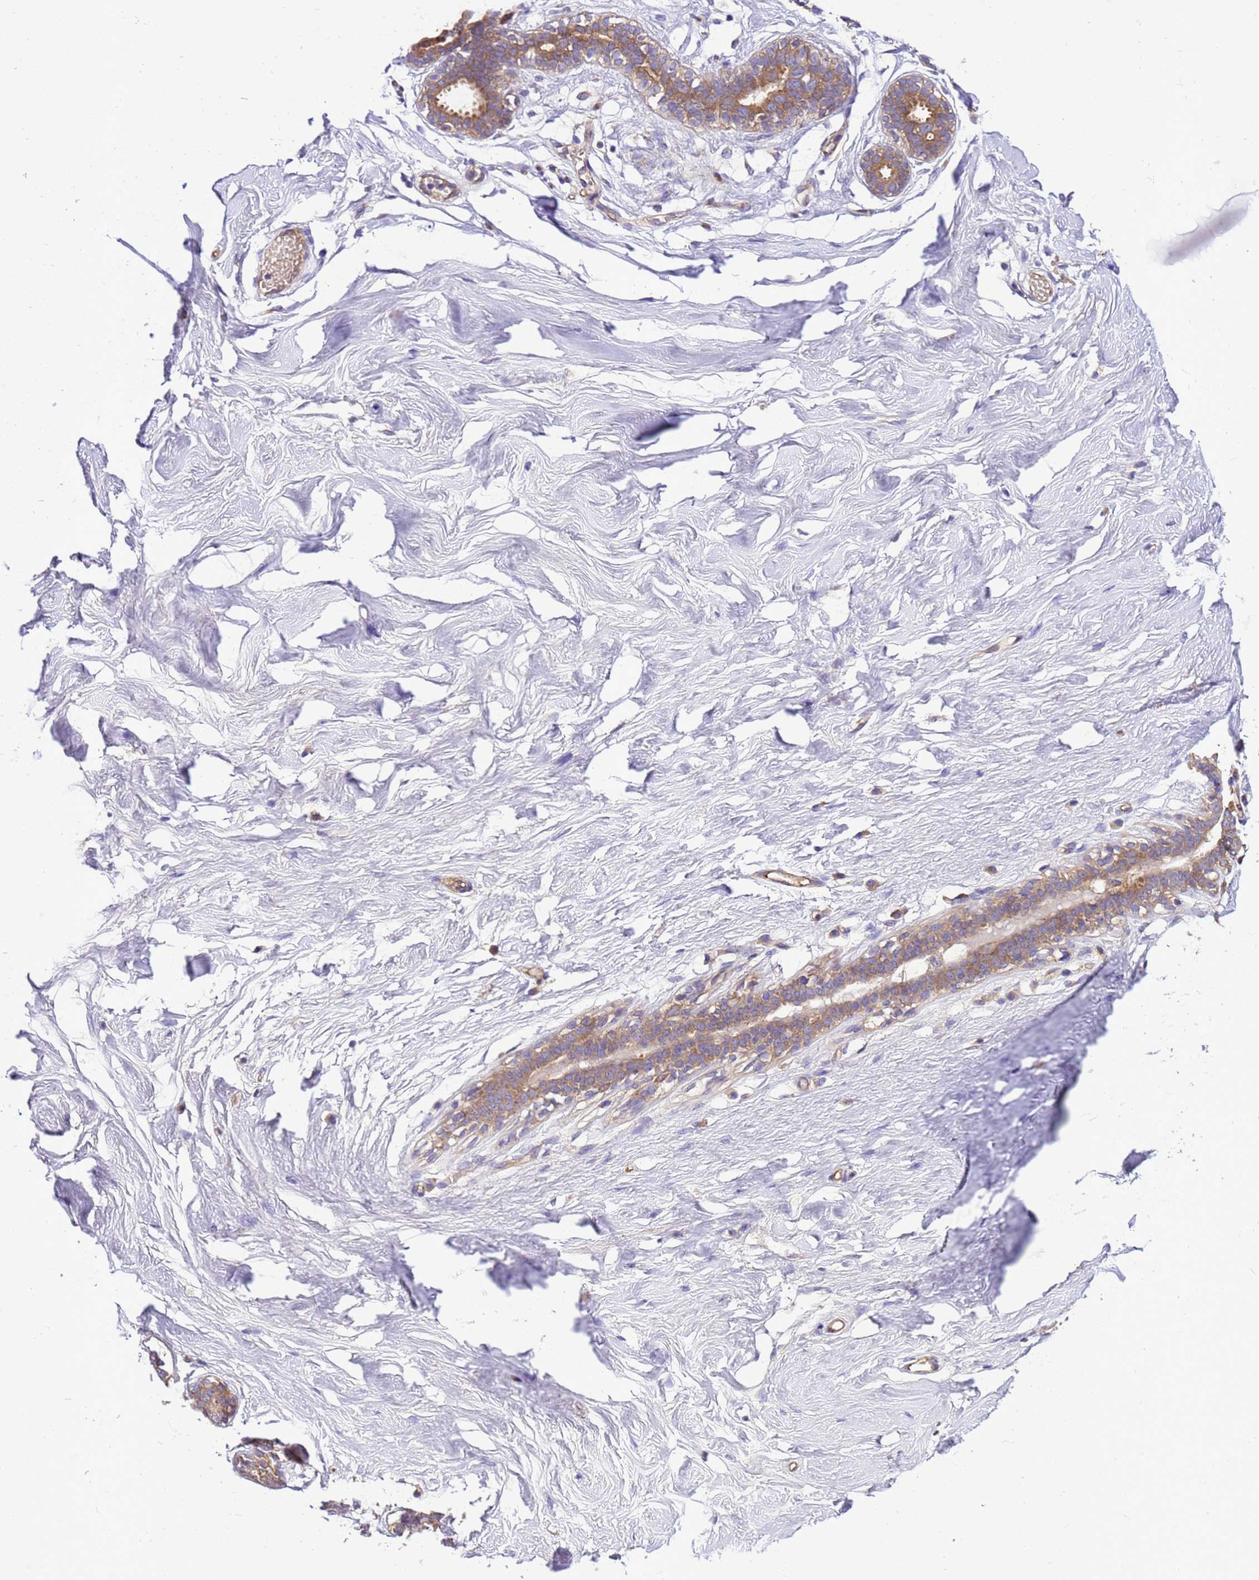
{"staining": {"intensity": "negative", "quantity": "none", "location": "none"}, "tissue": "breast", "cell_type": "Adipocytes", "image_type": "normal", "snomed": [{"axis": "morphology", "description": "Normal tissue, NOS"}, {"axis": "morphology", "description": "Adenoma, NOS"}, {"axis": "topography", "description": "Breast"}], "caption": "Immunohistochemistry (IHC) image of normal breast: breast stained with DAB shows no significant protein expression in adipocytes.", "gene": "RABEP2", "patient": {"sex": "female", "age": 23}}